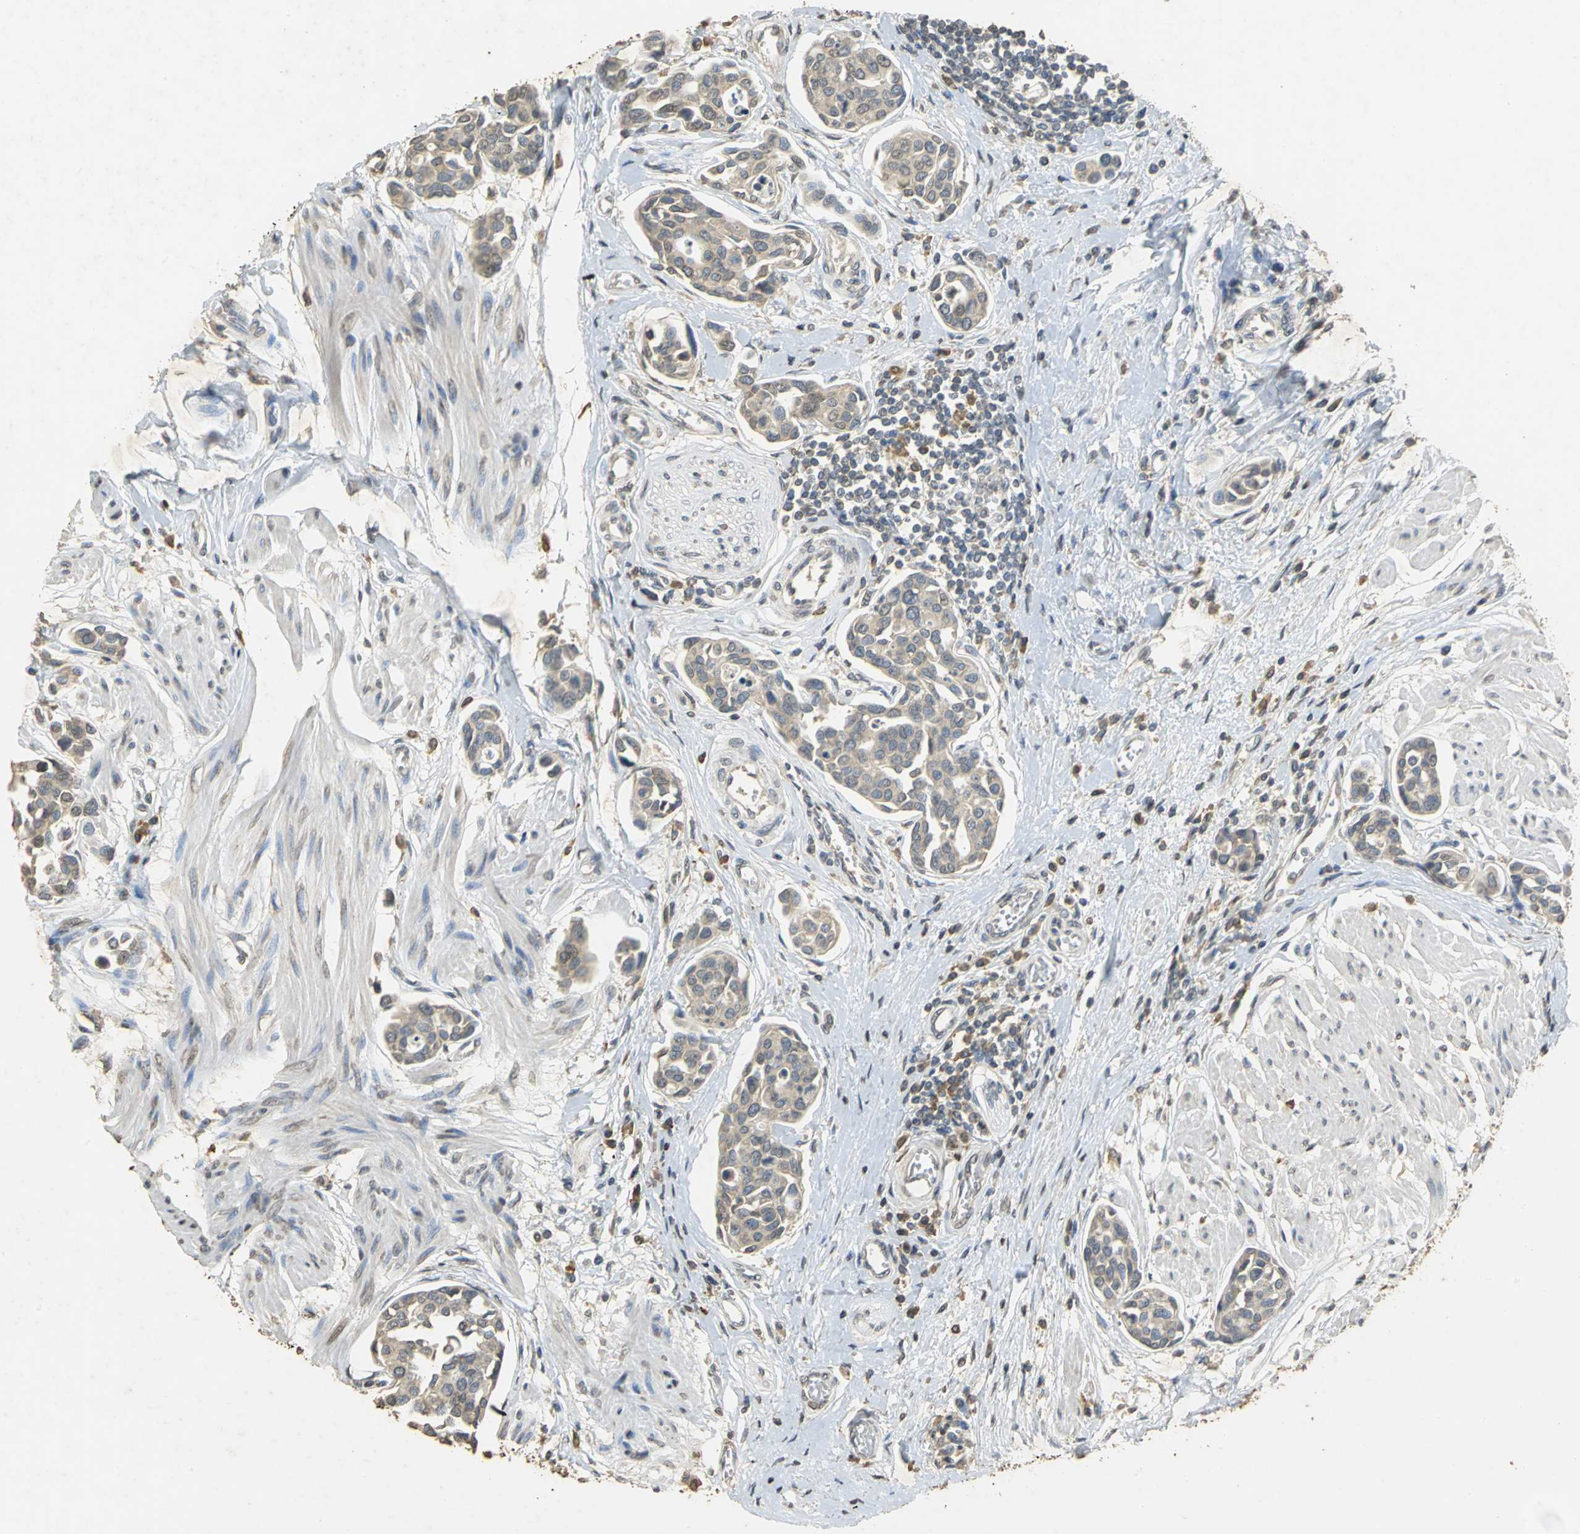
{"staining": {"intensity": "weak", "quantity": ">75%", "location": "cytoplasmic/membranous"}, "tissue": "urothelial cancer", "cell_type": "Tumor cells", "image_type": "cancer", "snomed": [{"axis": "morphology", "description": "Urothelial carcinoma, High grade"}, {"axis": "topography", "description": "Urinary bladder"}], "caption": "A high-resolution micrograph shows immunohistochemistry staining of urothelial cancer, which shows weak cytoplasmic/membranous staining in approximately >75% of tumor cells. (DAB (3,3'-diaminobenzidine) IHC with brightfield microscopy, high magnification).", "gene": "ACSL4", "patient": {"sex": "male", "age": 78}}